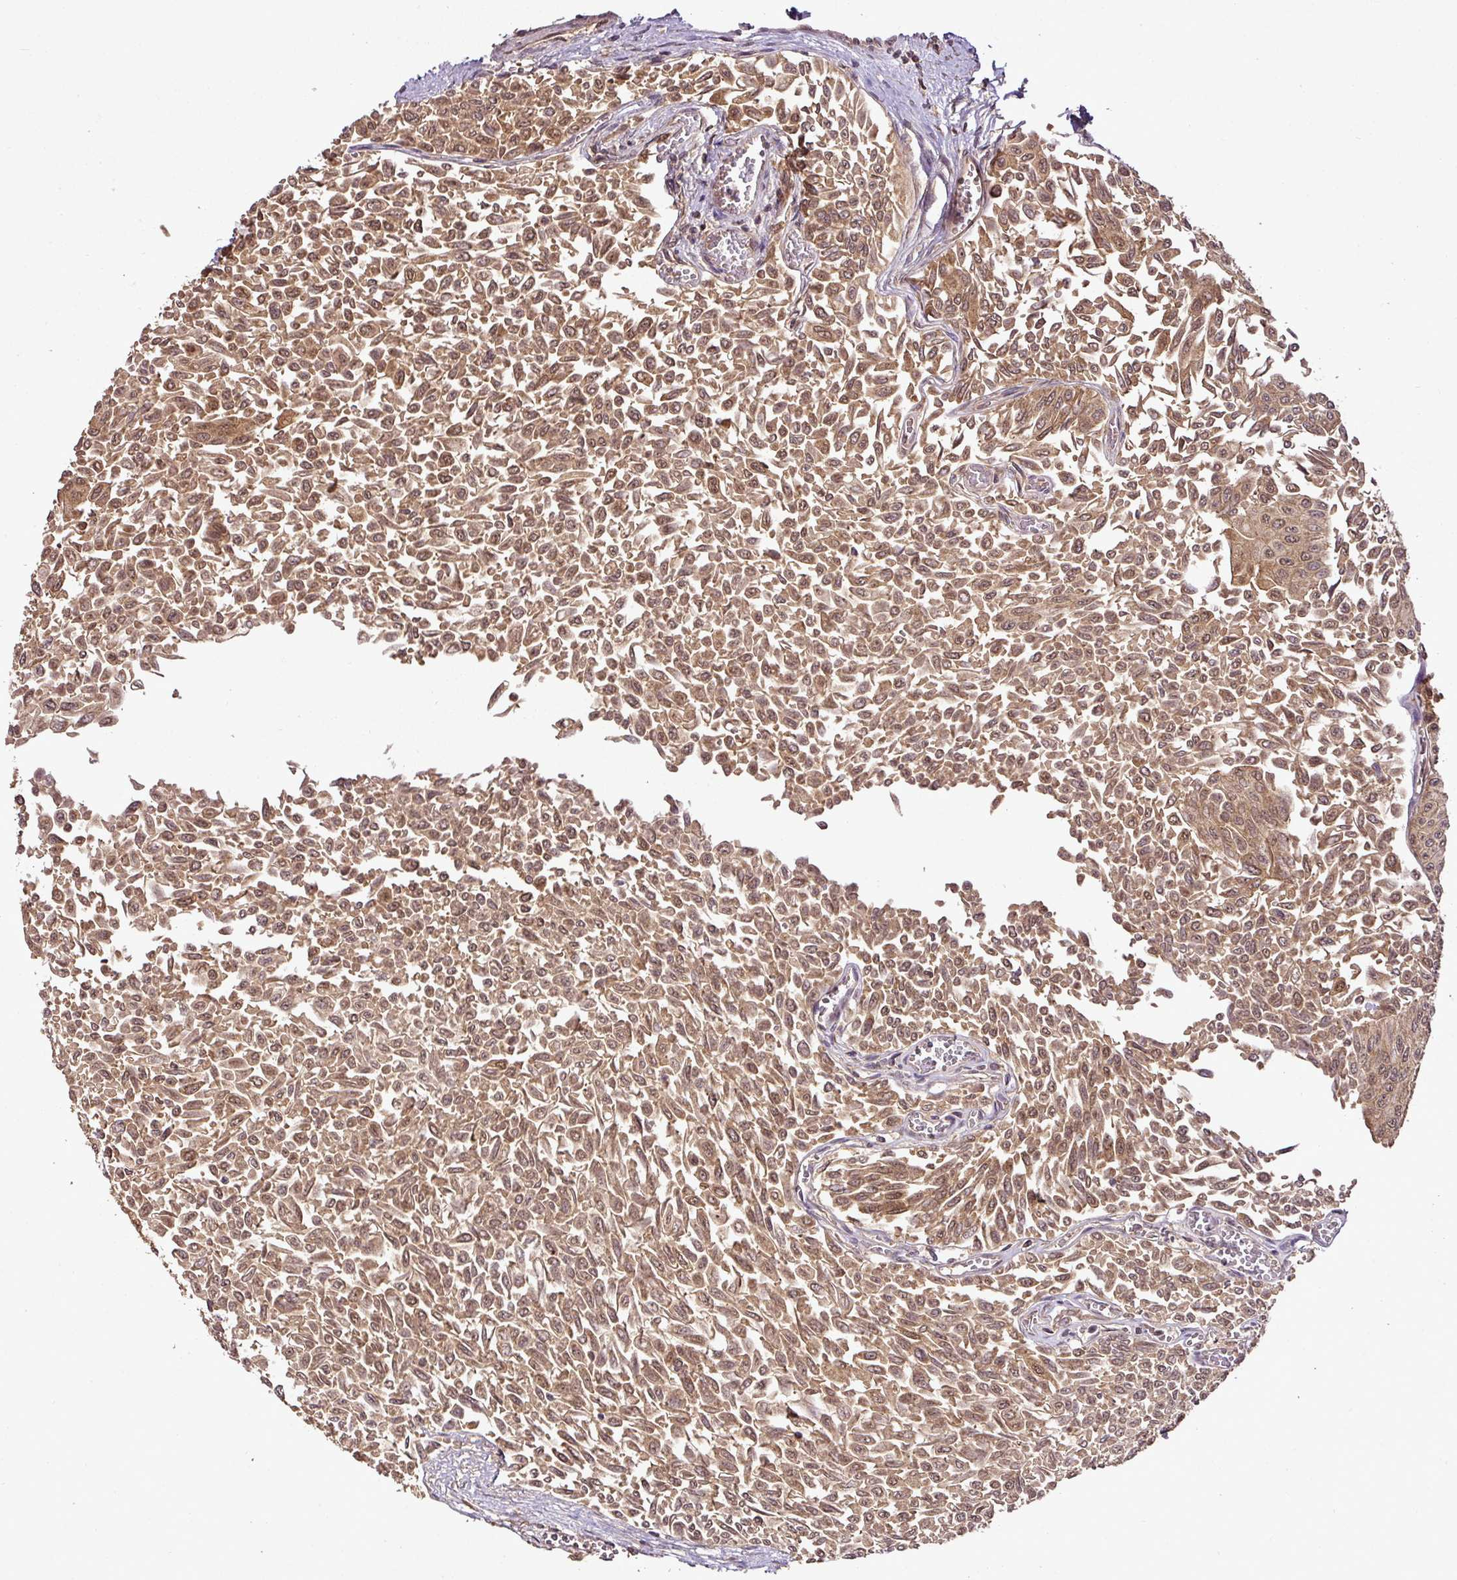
{"staining": {"intensity": "moderate", "quantity": ">75%", "location": "cytoplasmic/membranous,nuclear"}, "tissue": "urothelial cancer", "cell_type": "Tumor cells", "image_type": "cancer", "snomed": [{"axis": "morphology", "description": "Urothelial carcinoma, NOS"}, {"axis": "topography", "description": "Urinary bladder"}], "caption": "Human urothelial cancer stained for a protein (brown) reveals moderate cytoplasmic/membranous and nuclear positive staining in approximately >75% of tumor cells.", "gene": "FAIM", "patient": {"sex": "male", "age": 59}}